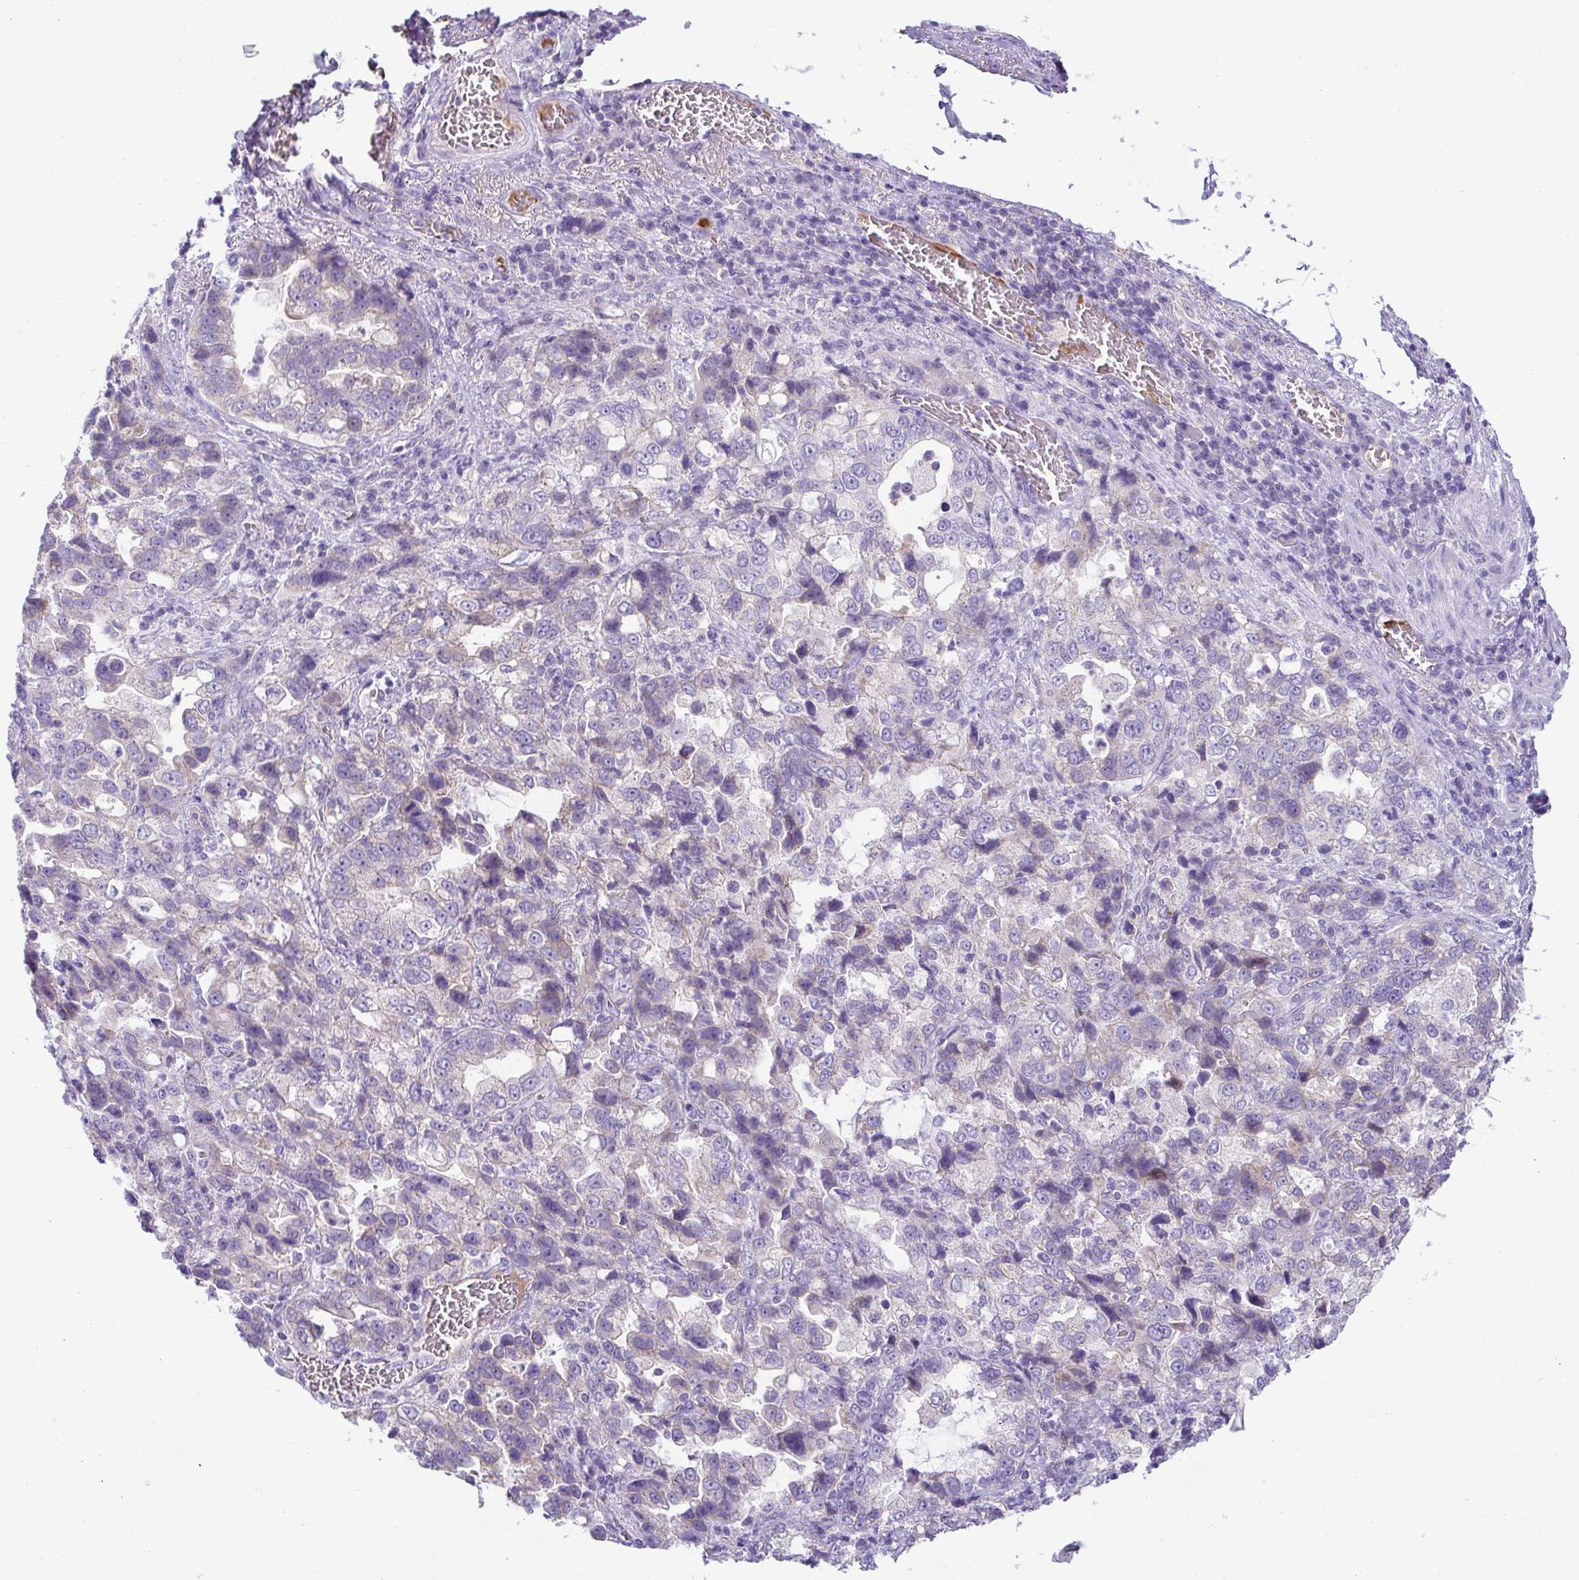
{"staining": {"intensity": "weak", "quantity": "<25%", "location": "cytoplasmic/membranous"}, "tissue": "stomach cancer", "cell_type": "Tumor cells", "image_type": "cancer", "snomed": [{"axis": "morphology", "description": "Adenocarcinoma, NOS"}, {"axis": "topography", "description": "Stomach, upper"}], "caption": "Tumor cells are negative for brown protein staining in stomach adenocarcinoma. The staining was performed using DAB to visualize the protein expression in brown, while the nuclei were stained in blue with hematoxylin (Magnification: 20x).", "gene": "PLA2G12B", "patient": {"sex": "female", "age": 81}}